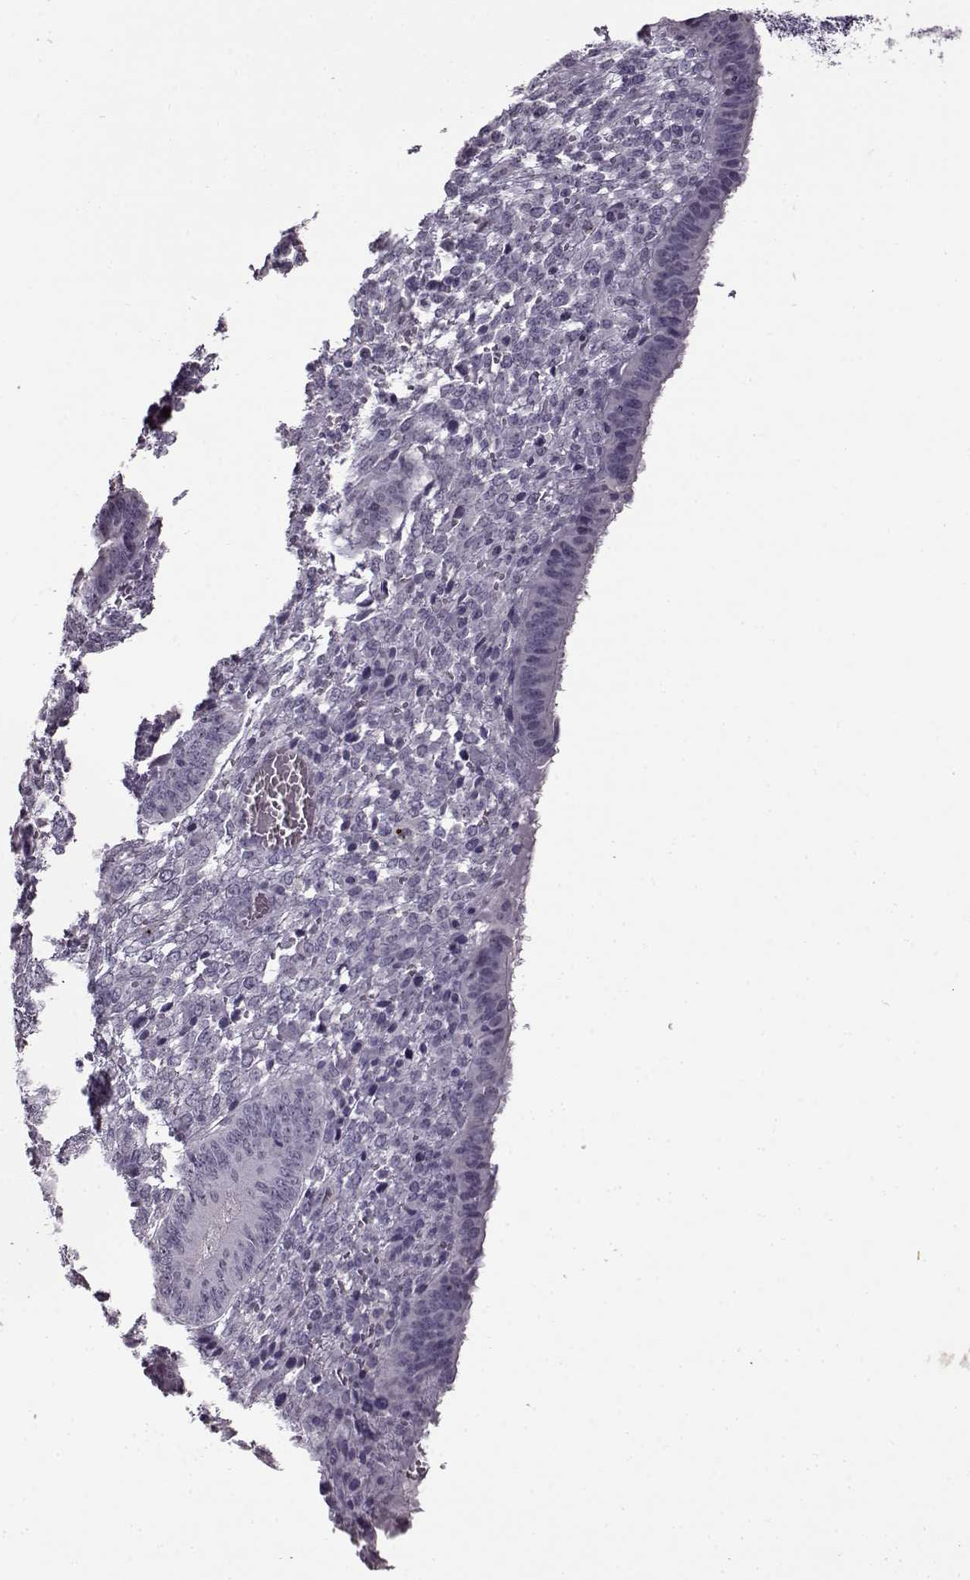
{"staining": {"intensity": "negative", "quantity": "none", "location": "none"}, "tissue": "endometrium", "cell_type": "Cells in endometrial stroma", "image_type": "normal", "snomed": [{"axis": "morphology", "description": "Normal tissue, NOS"}, {"axis": "topography", "description": "Endometrium"}], "caption": "This is an immunohistochemistry (IHC) histopathology image of benign human endometrium. There is no expression in cells in endometrial stroma.", "gene": "FSHB", "patient": {"sex": "female", "age": 42}}